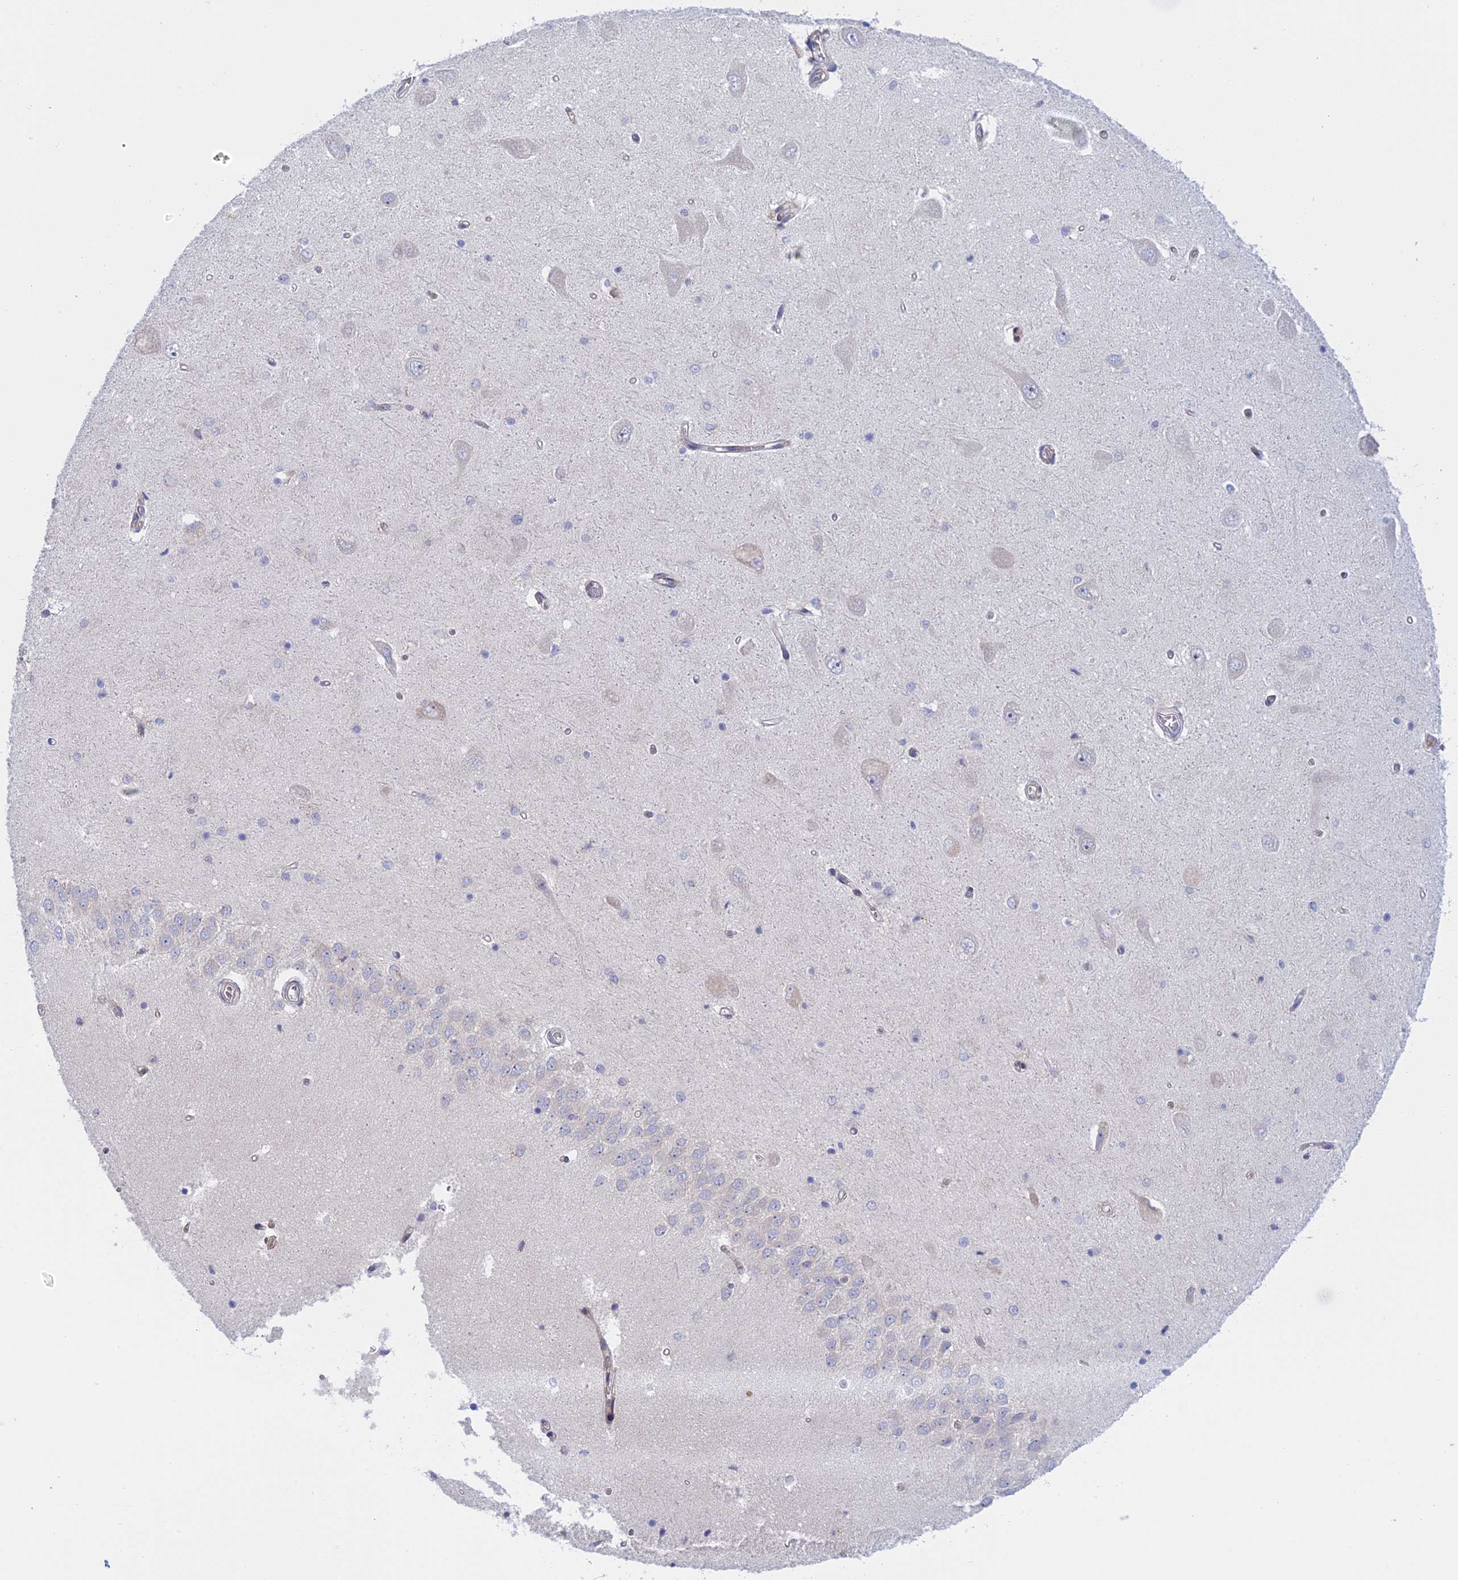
{"staining": {"intensity": "negative", "quantity": "none", "location": "none"}, "tissue": "hippocampus", "cell_type": "Glial cells", "image_type": "normal", "snomed": [{"axis": "morphology", "description": "Normal tissue, NOS"}, {"axis": "topography", "description": "Hippocampus"}], "caption": "This is an immunohistochemistry (IHC) histopathology image of benign hippocampus. There is no staining in glial cells.", "gene": "GMIP", "patient": {"sex": "male", "age": 45}}